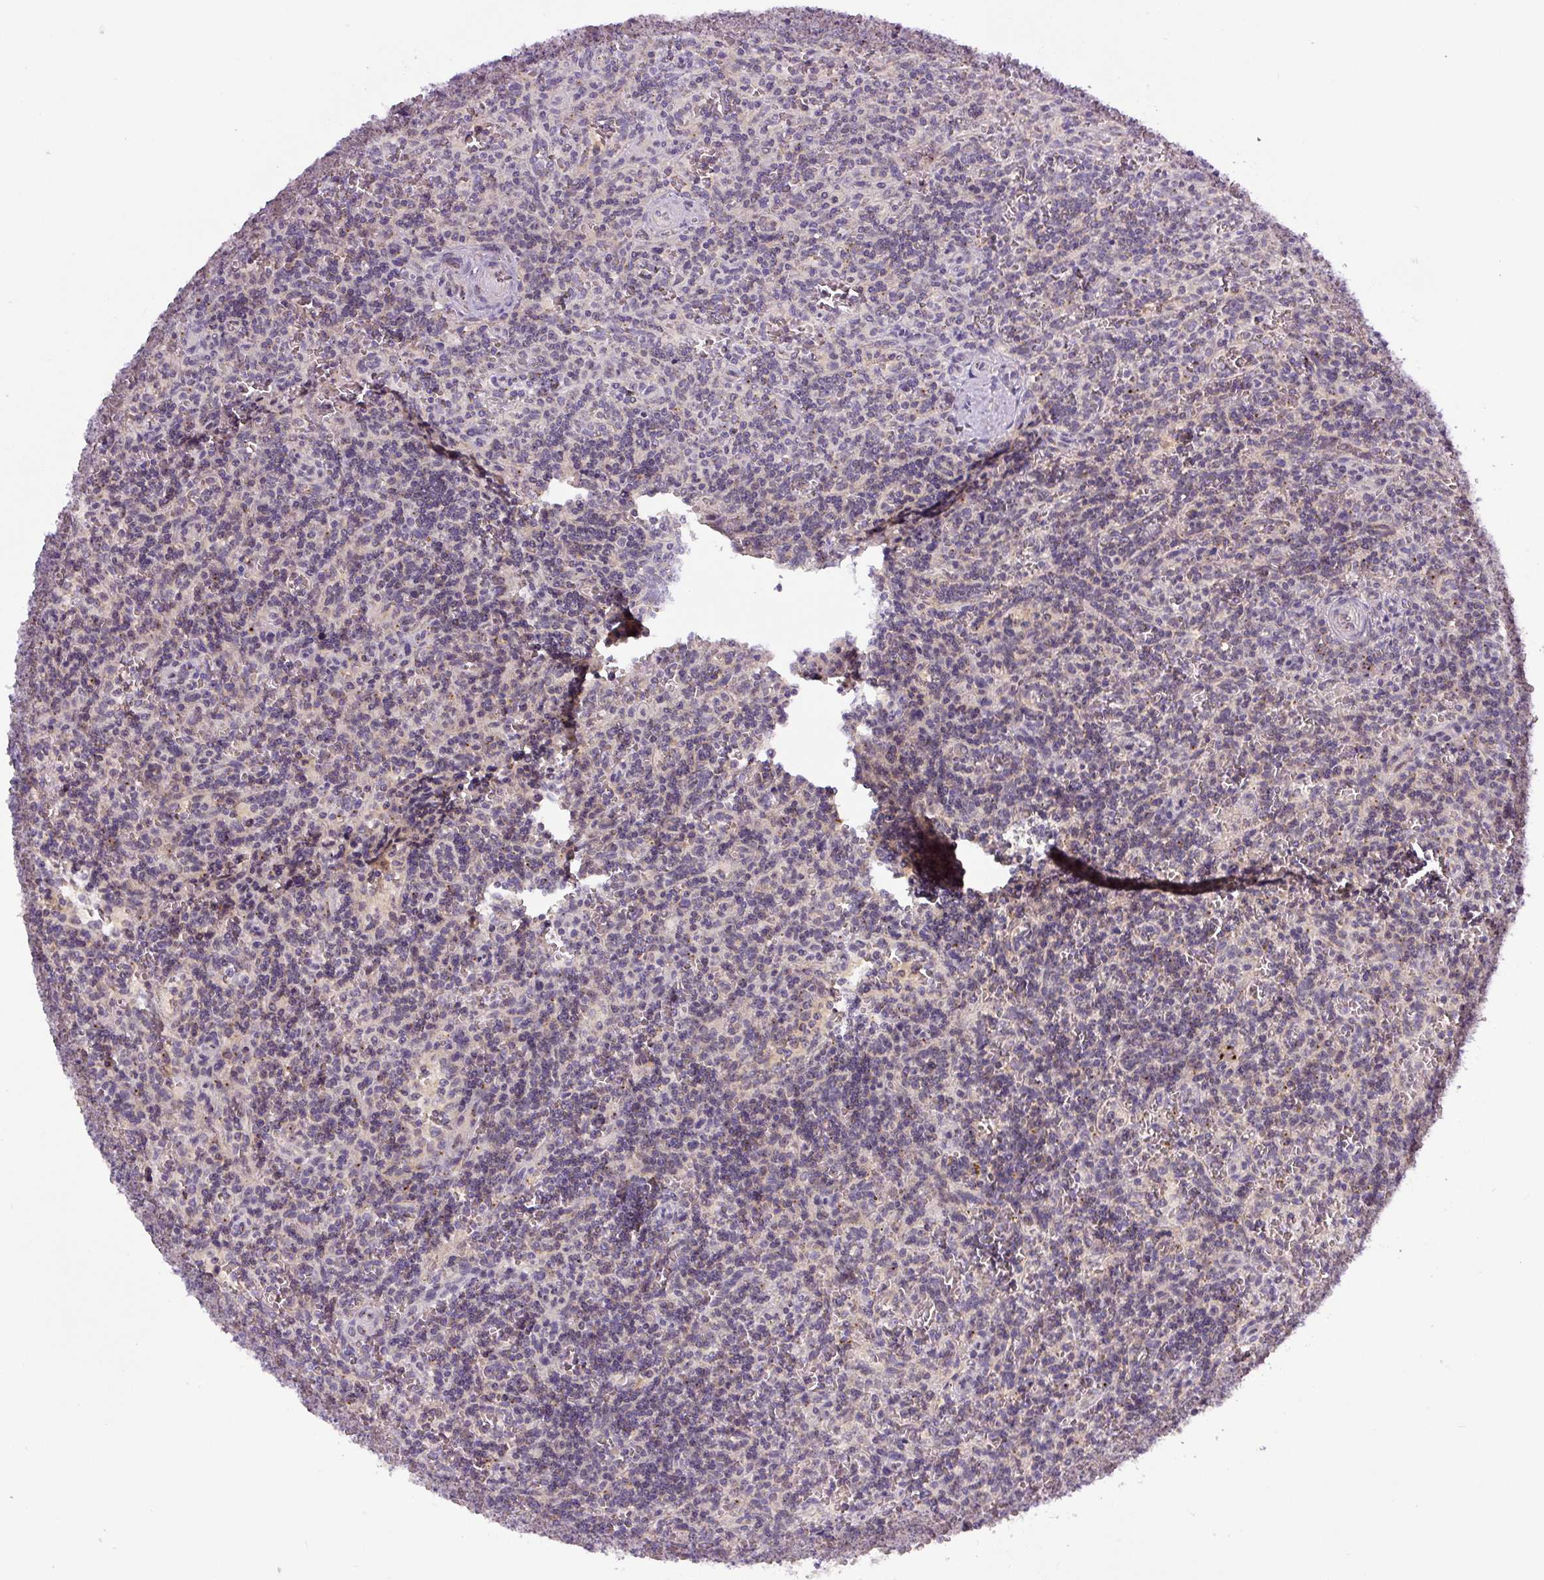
{"staining": {"intensity": "negative", "quantity": "none", "location": "none"}, "tissue": "lymphoma", "cell_type": "Tumor cells", "image_type": "cancer", "snomed": [{"axis": "morphology", "description": "Malignant lymphoma, non-Hodgkin's type, Low grade"}, {"axis": "topography", "description": "Spleen"}], "caption": "Immunohistochemistry of malignant lymphoma, non-Hodgkin's type (low-grade) reveals no expression in tumor cells. (Immunohistochemistry, brightfield microscopy, high magnification).", "gene": "PCM1", "patient": {"sex": "male", "age": 73}}